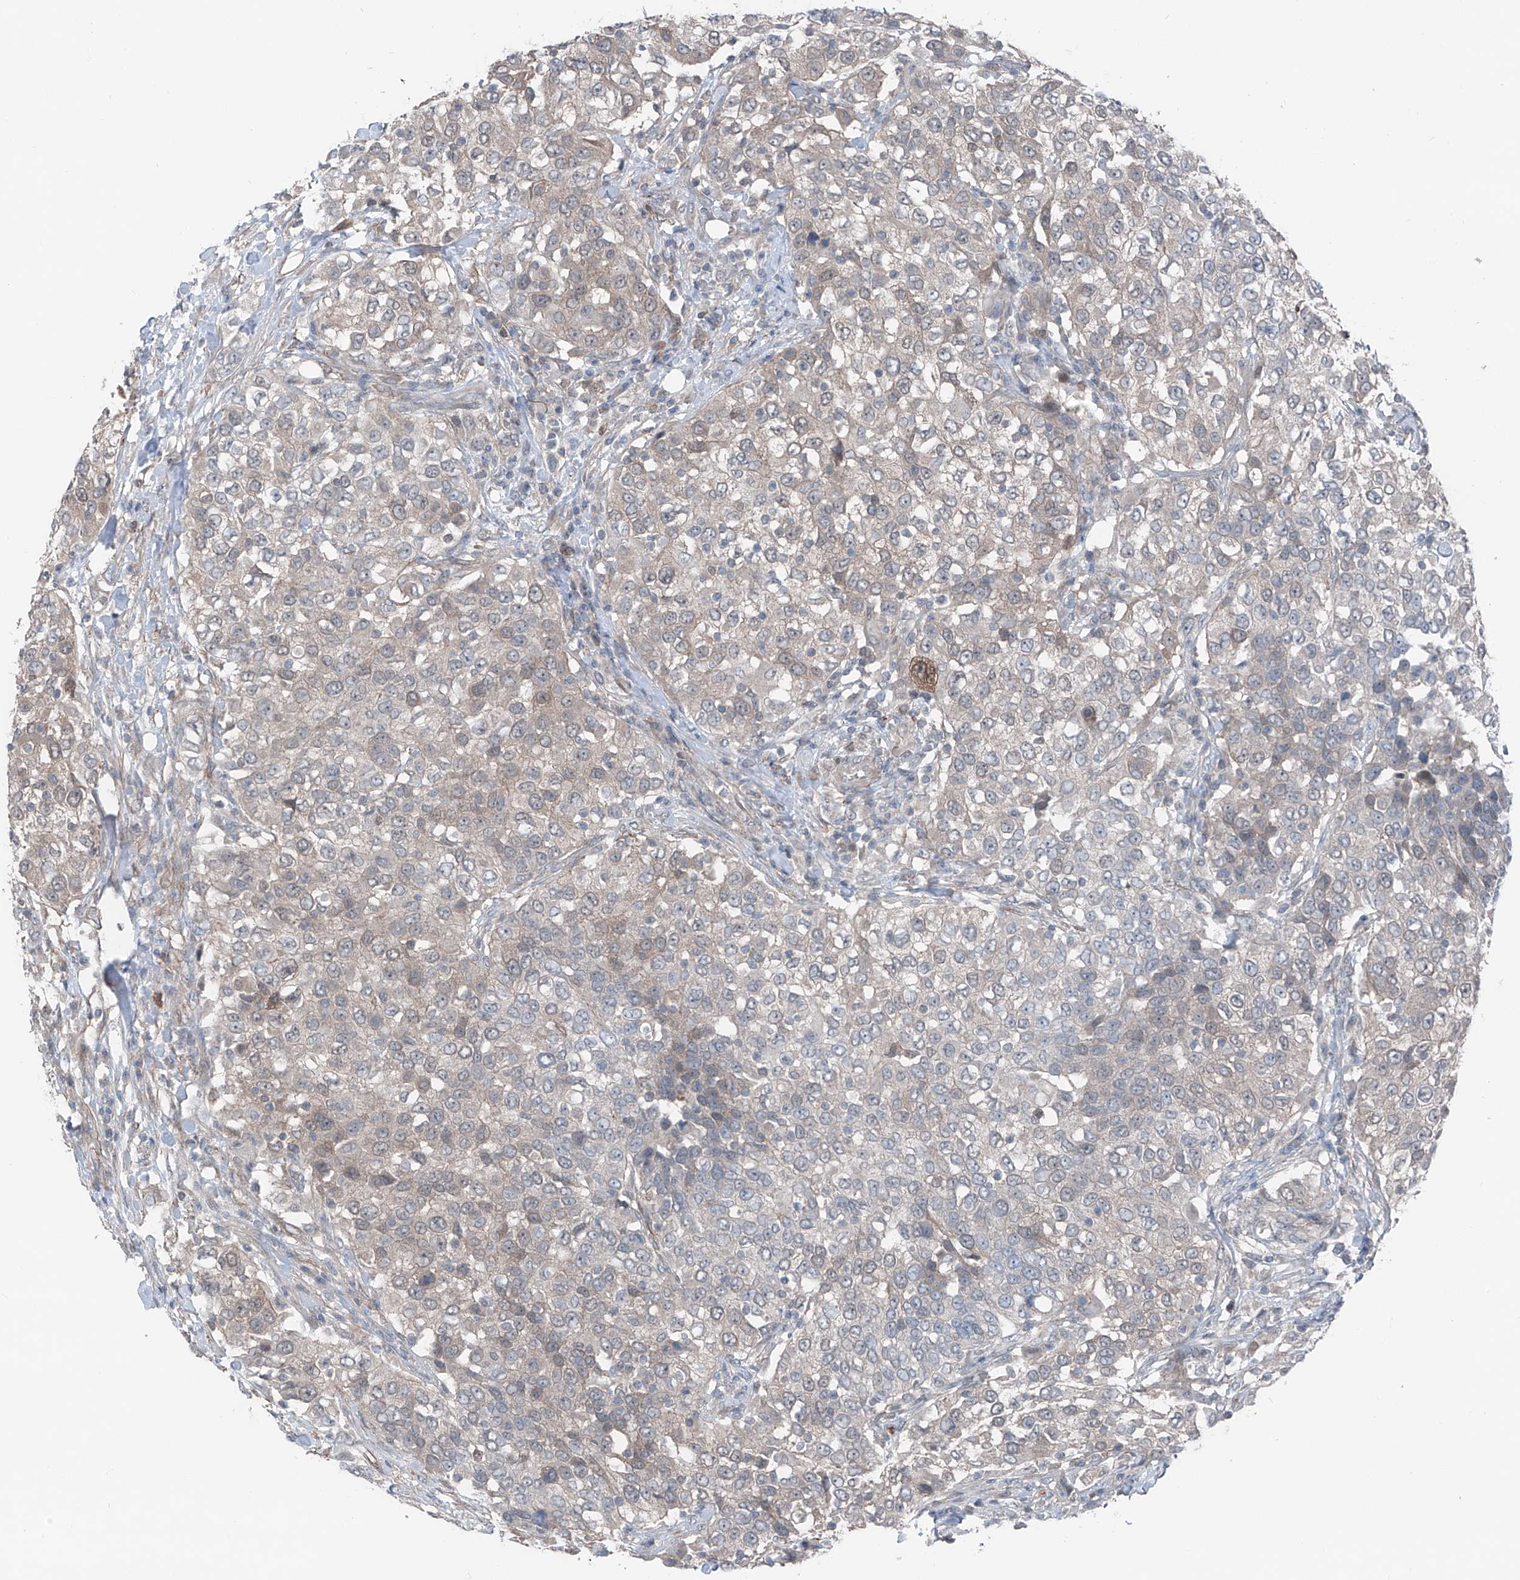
{"staining": {"intensity": "weak", "quantity": "<25%", "location": "cytoplasmic/membranous"}, "tissue": "urothelial cancer", "cell_type": "Tumor cells", "image_type": "cancer", "snomed": [{"axis": "morphology", "description": "Urothelial carcinoma, High grade"}, {"axis": "topography", "description": "Urinary bladder"}], "caption": "DAB (3,3'-diaminobenzidine) immunohistochemical staining of human urothelial carcinoma (high-grade) demonstrates no significant expression in tumor cells. The staining was performed using DAB to visualize the protein expression in brown, while the nuclei were stained in blue with hematoxylin (Magnification: 20x).", "gene": "HSPB11", "patient": {"sex": "female", "age": 80}}